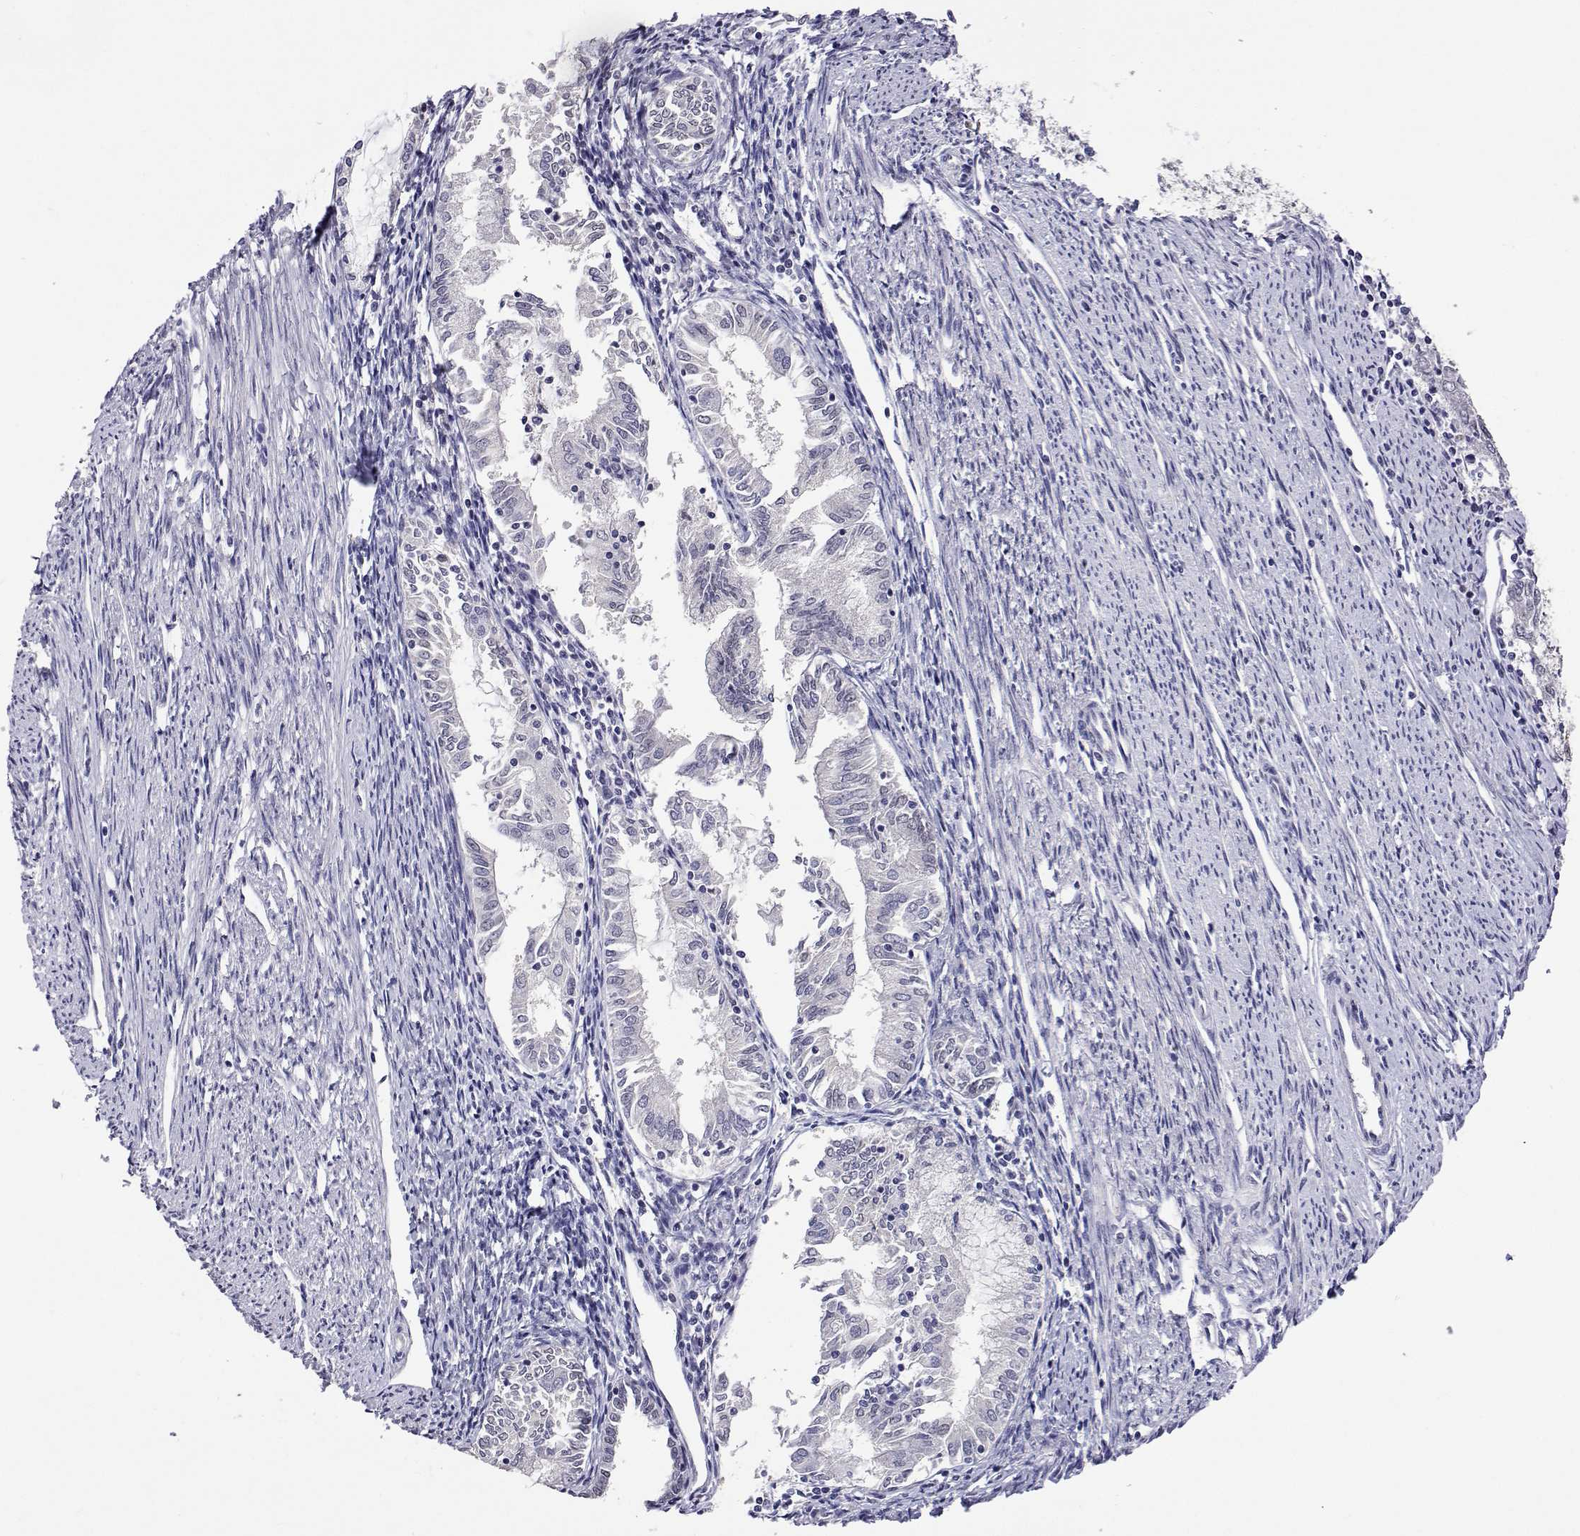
{"staining": {"intensity": "negative", "quantity": "none", "location": "none"}, "tissue": "endometrial cancer", "cell_type": "Tumor cells", "image_type": "cancer", "snomed": [{"axis": "morphology", "description": "Adenocarcinoma, NOS"}, {"axis": "topography", "description": "Endometrium"}], "caption": "Image shows no significant protein positivity in tumor cells of adenocarcinoma (endometrial). The staining was performed using DAB to visualize the protein expression in brown, while the nuclei were stained in blue with hematoxylin (Magnification: 20x).", "gene": "HNRNPA0", "patient": {"sex": "female", "age": 79}}